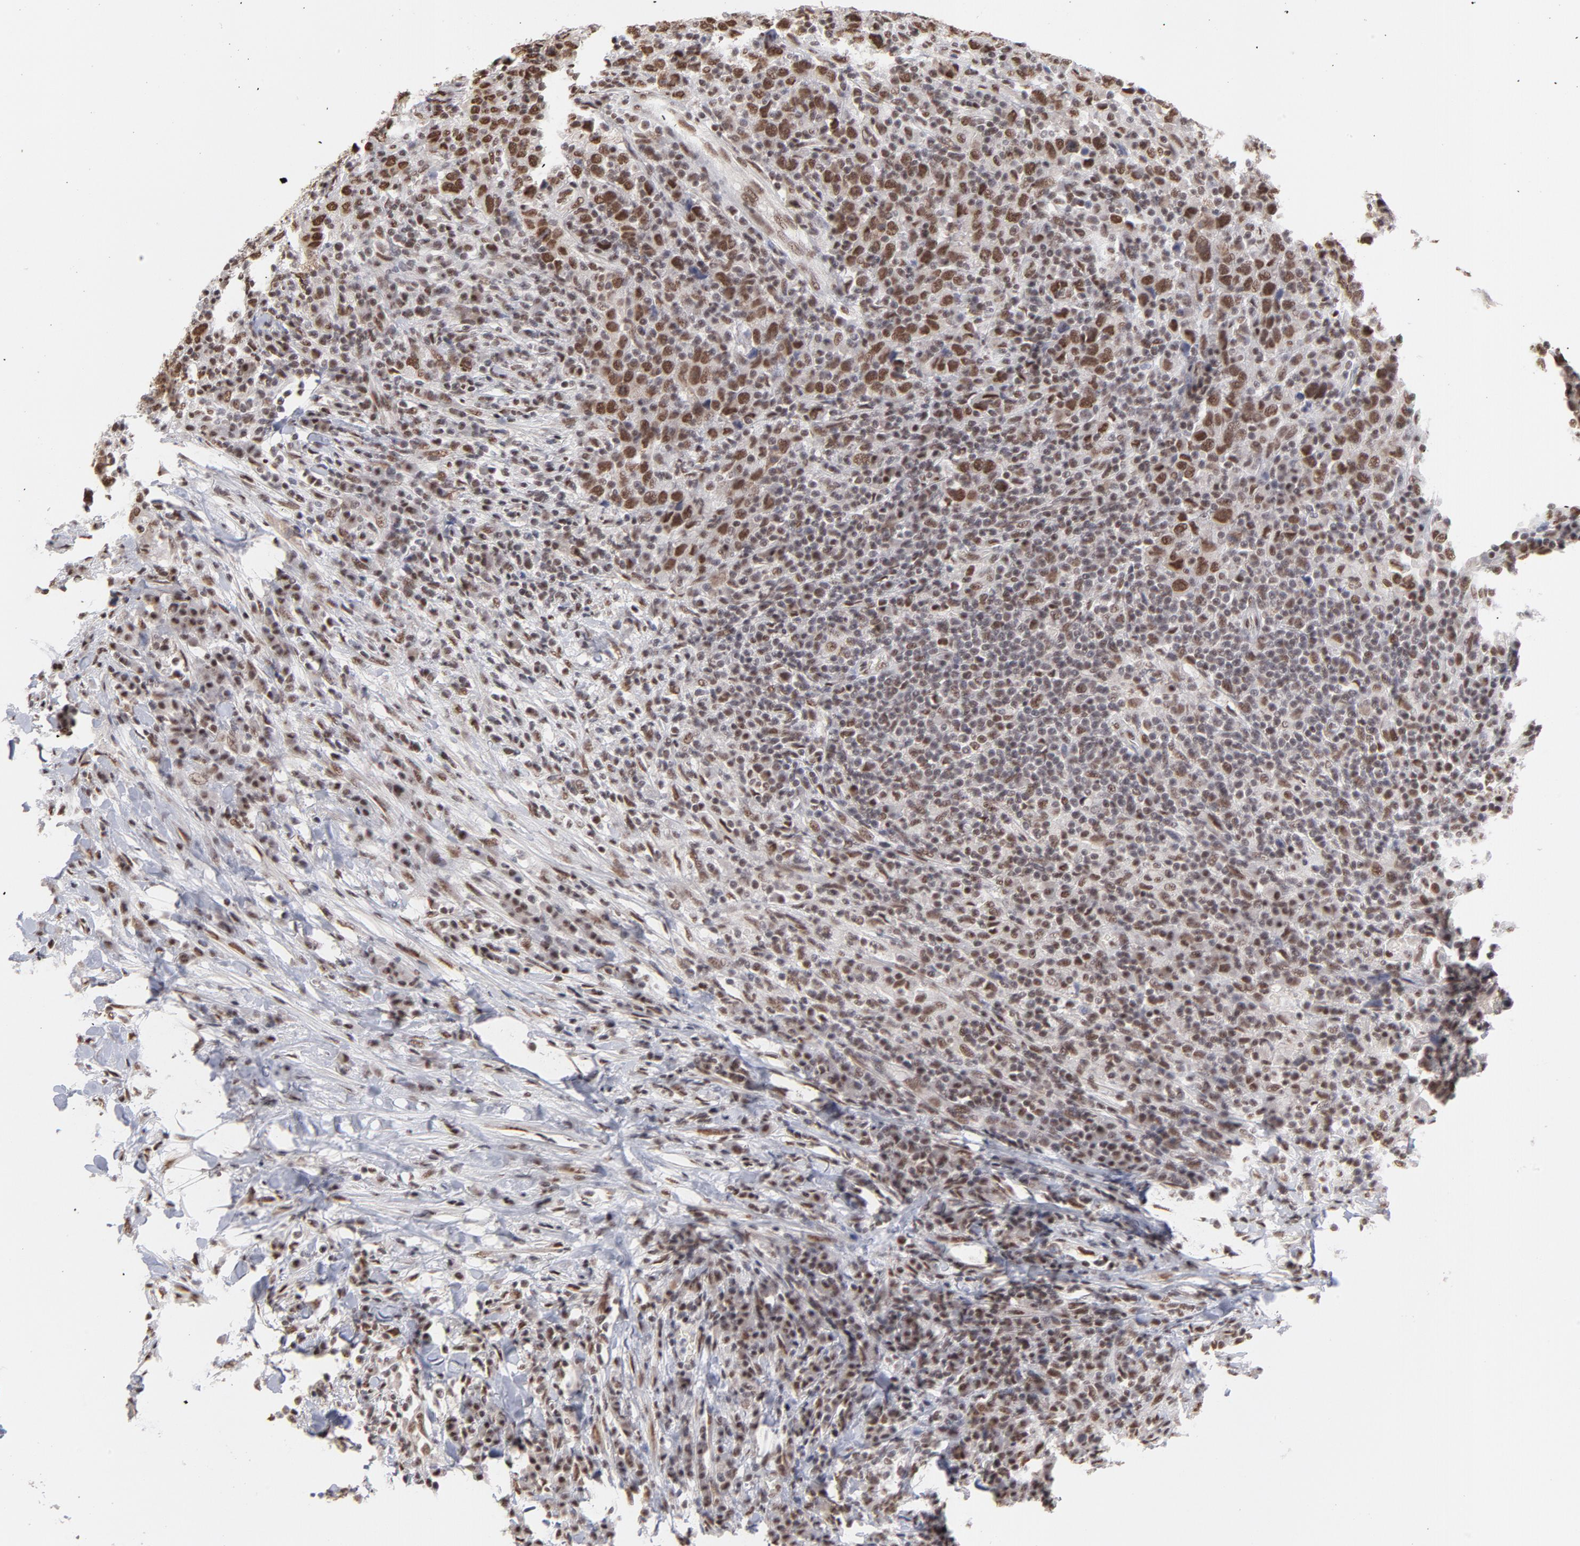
{"staining": {"intensity": "strong", "quantity": ">75%", "location": "cytoplasmic/membranous,nuclear"}, "tissue": "urothelial cancer", "cell_type": "Tumor cells", "image_type": "cancer", "snomed": [{"axis": "morphology", "description": "Urothelial carcinoma, High grade"}, {"axis": "topography", "description": "Urinary bladder"}], "caption": "Protein positivity by immunohistochemistry shows strong cytoplasmic/membranous and nuclear staining in about >75% of tumor cells in urothelial carcinoma (high-grade). (DAB IHC with brightfield microscopy, high magnification).", "gene": "ZNF3", "patient": {"sex": "male", "age": 61}}